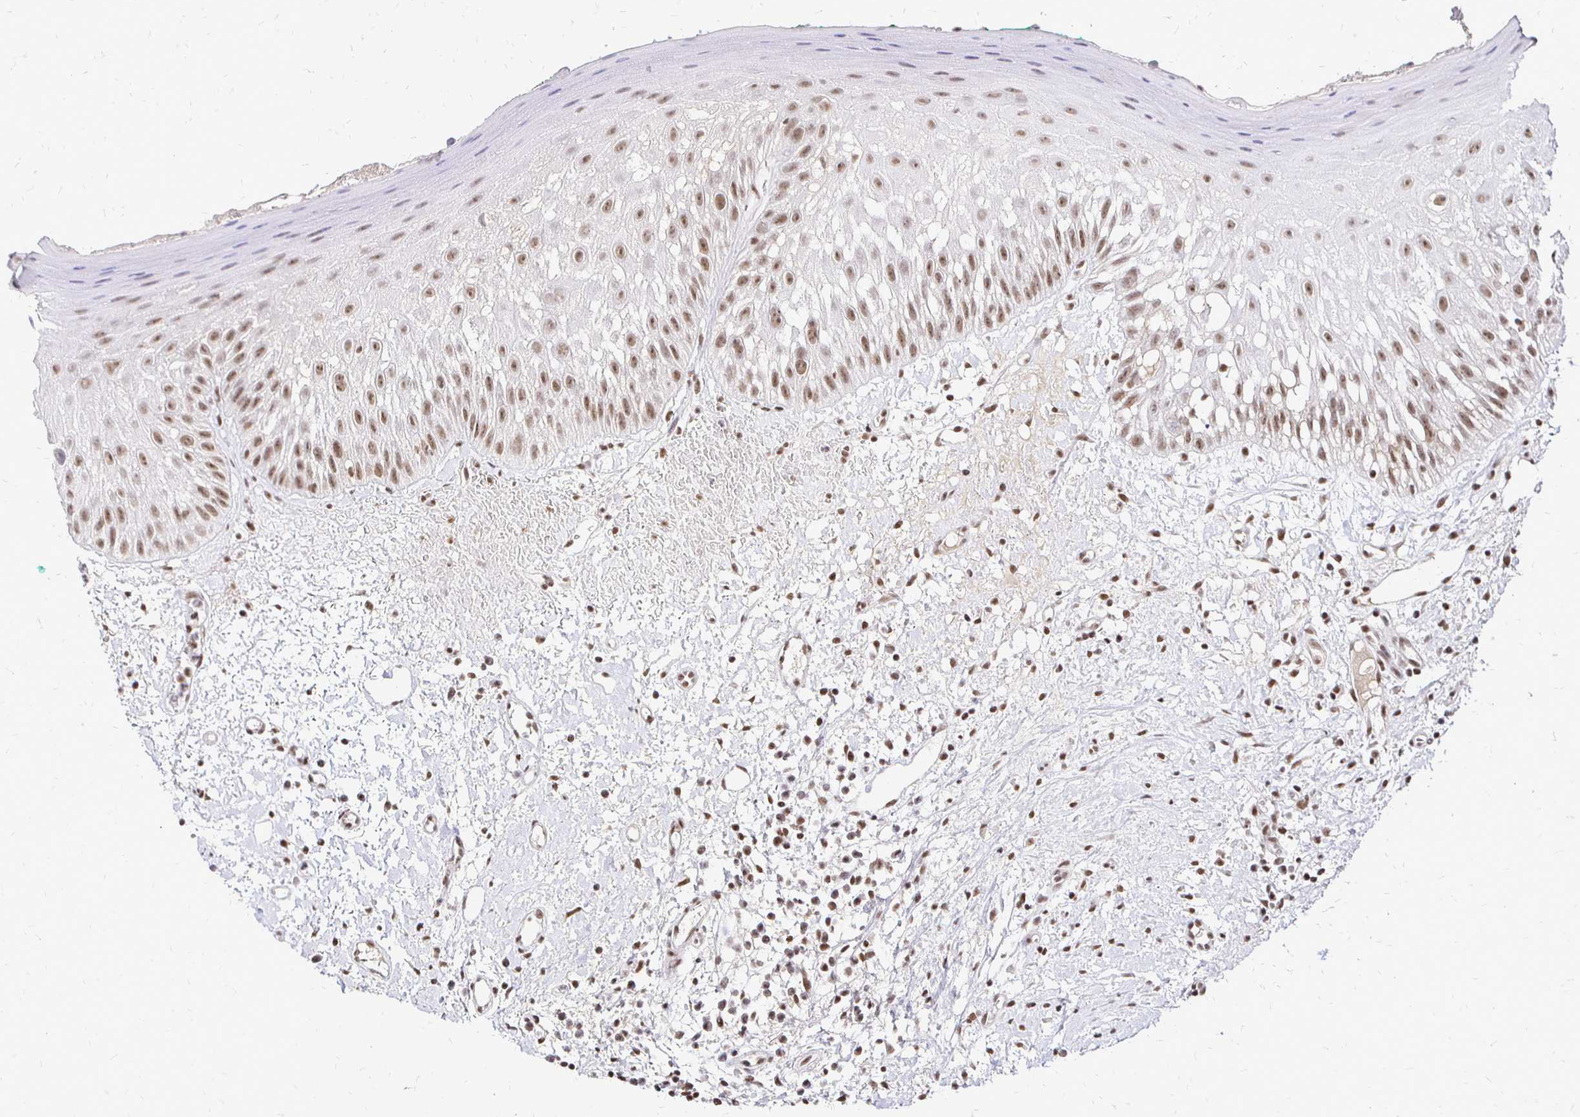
{"staining": {"intensity": "moderate", "quantity": "25%-75%", "location": "nuclear"}, "tissue": "oral mucosa", "cell_type": "Squamous epithelial cells", "image_type": "normal", "snomed": [{"axis": "morphology", "description": "Normal tissue, NOS"}, {"axis": "topography", "description": "Oral tissue"}, {"axis": "topography", "description": "Tounge, NOS"}], "caption": "An immunohistochemistry micrograph of normal tissue is shown. Protein staining in brown highlights moderate nuclear positivity in oral mucosa within squamous epithelial cells.", "gene": "SIN3A", "patient": {"sex": "male", "age": 83}}